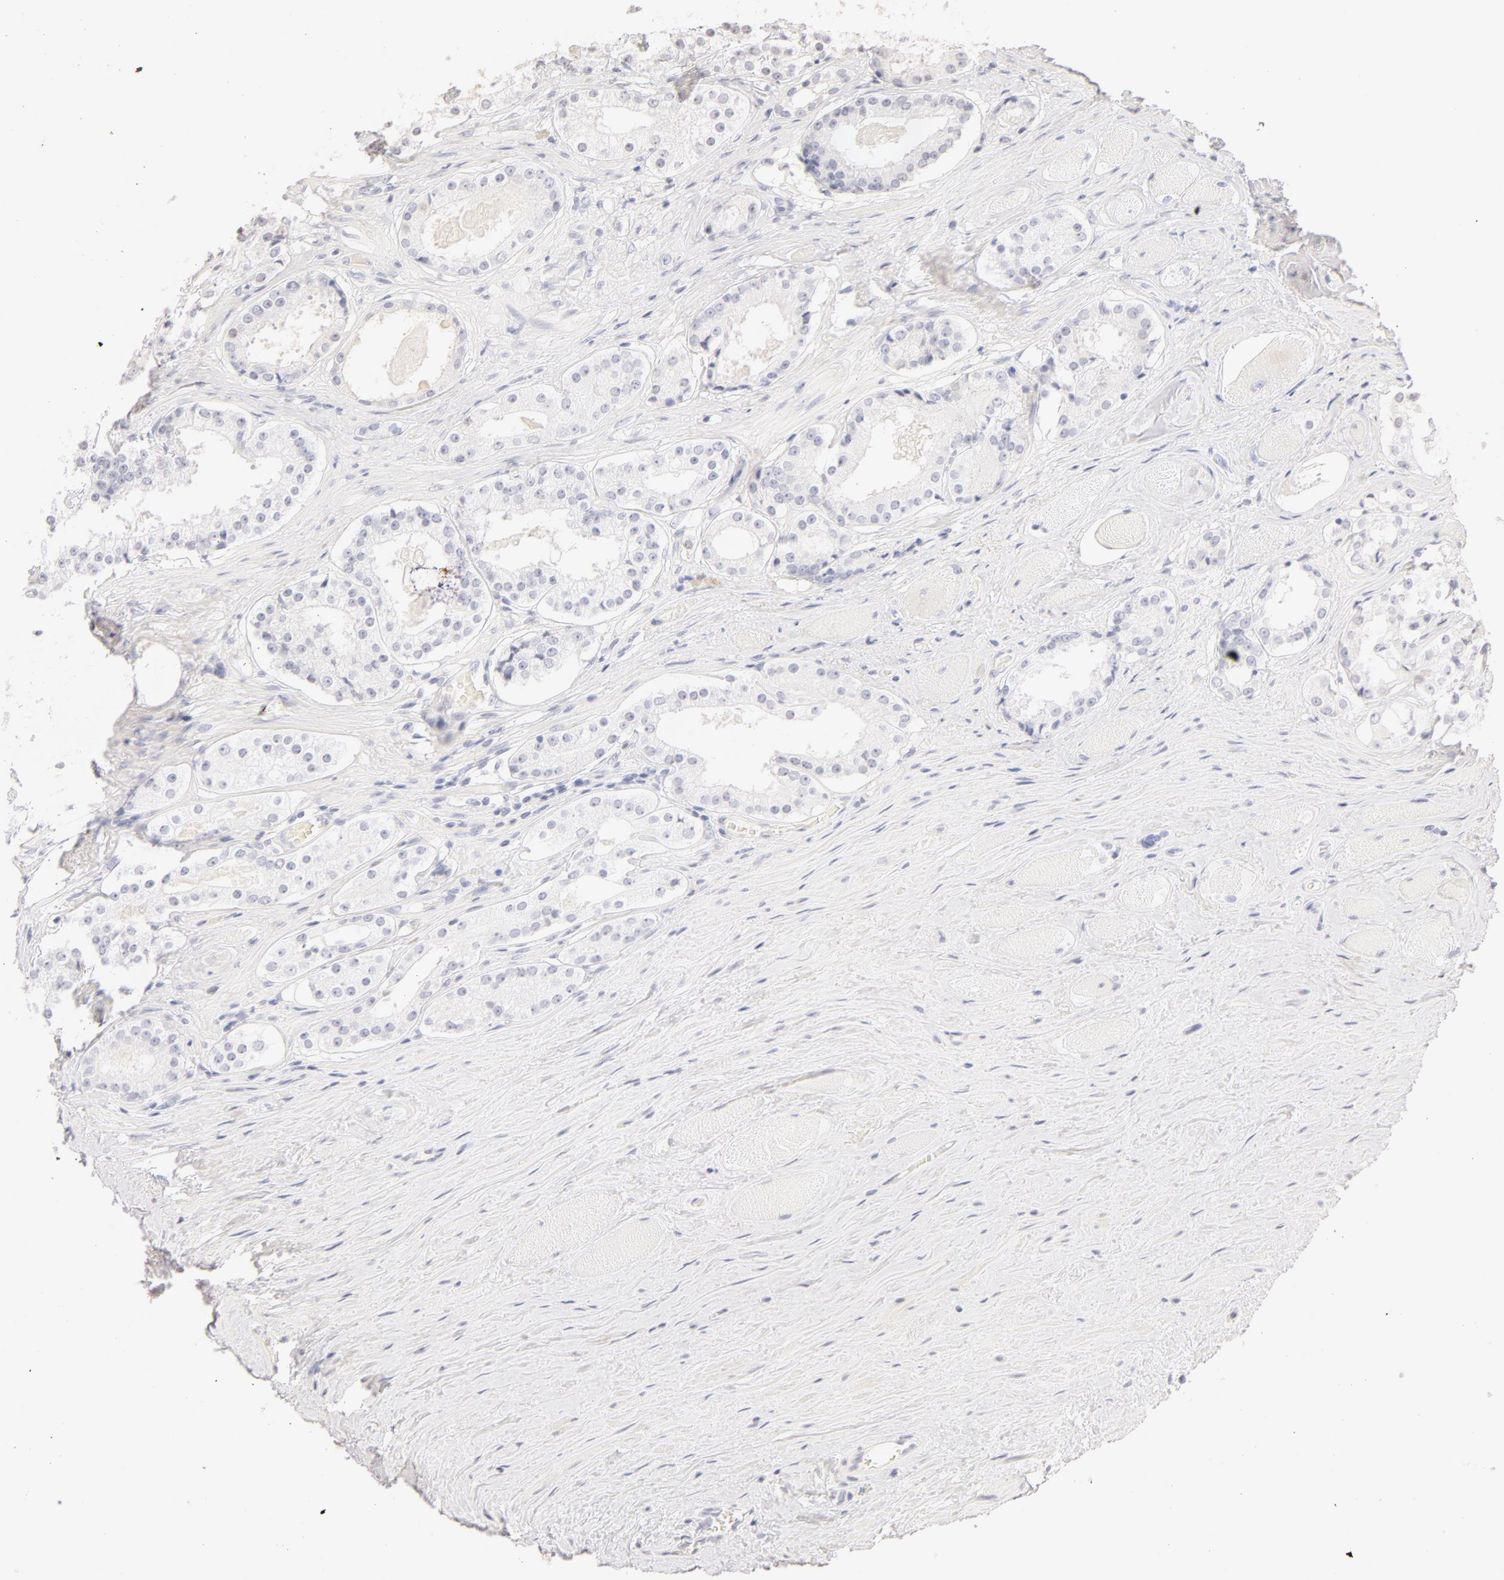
{"staining": {"intensity": "negative", "quantity": "none", "location": "none"}, "tissue": "prostate cancer", "cell_type": "Tumor cells", "image_type": "cancer", "snomed": [{"axis": "morphology", "description": "Adenocarcinoma, Medium grade"}, {"axis": "topography", "description": "Prostate"}], "caption": "This is an immunohistochemistry (IHC) image of human prostate medium-grade adenocarcinoma. There is no positivity in tumor cells.", "gene": "LGALS7B", "patient": {"sex": "male", "age": 73}}